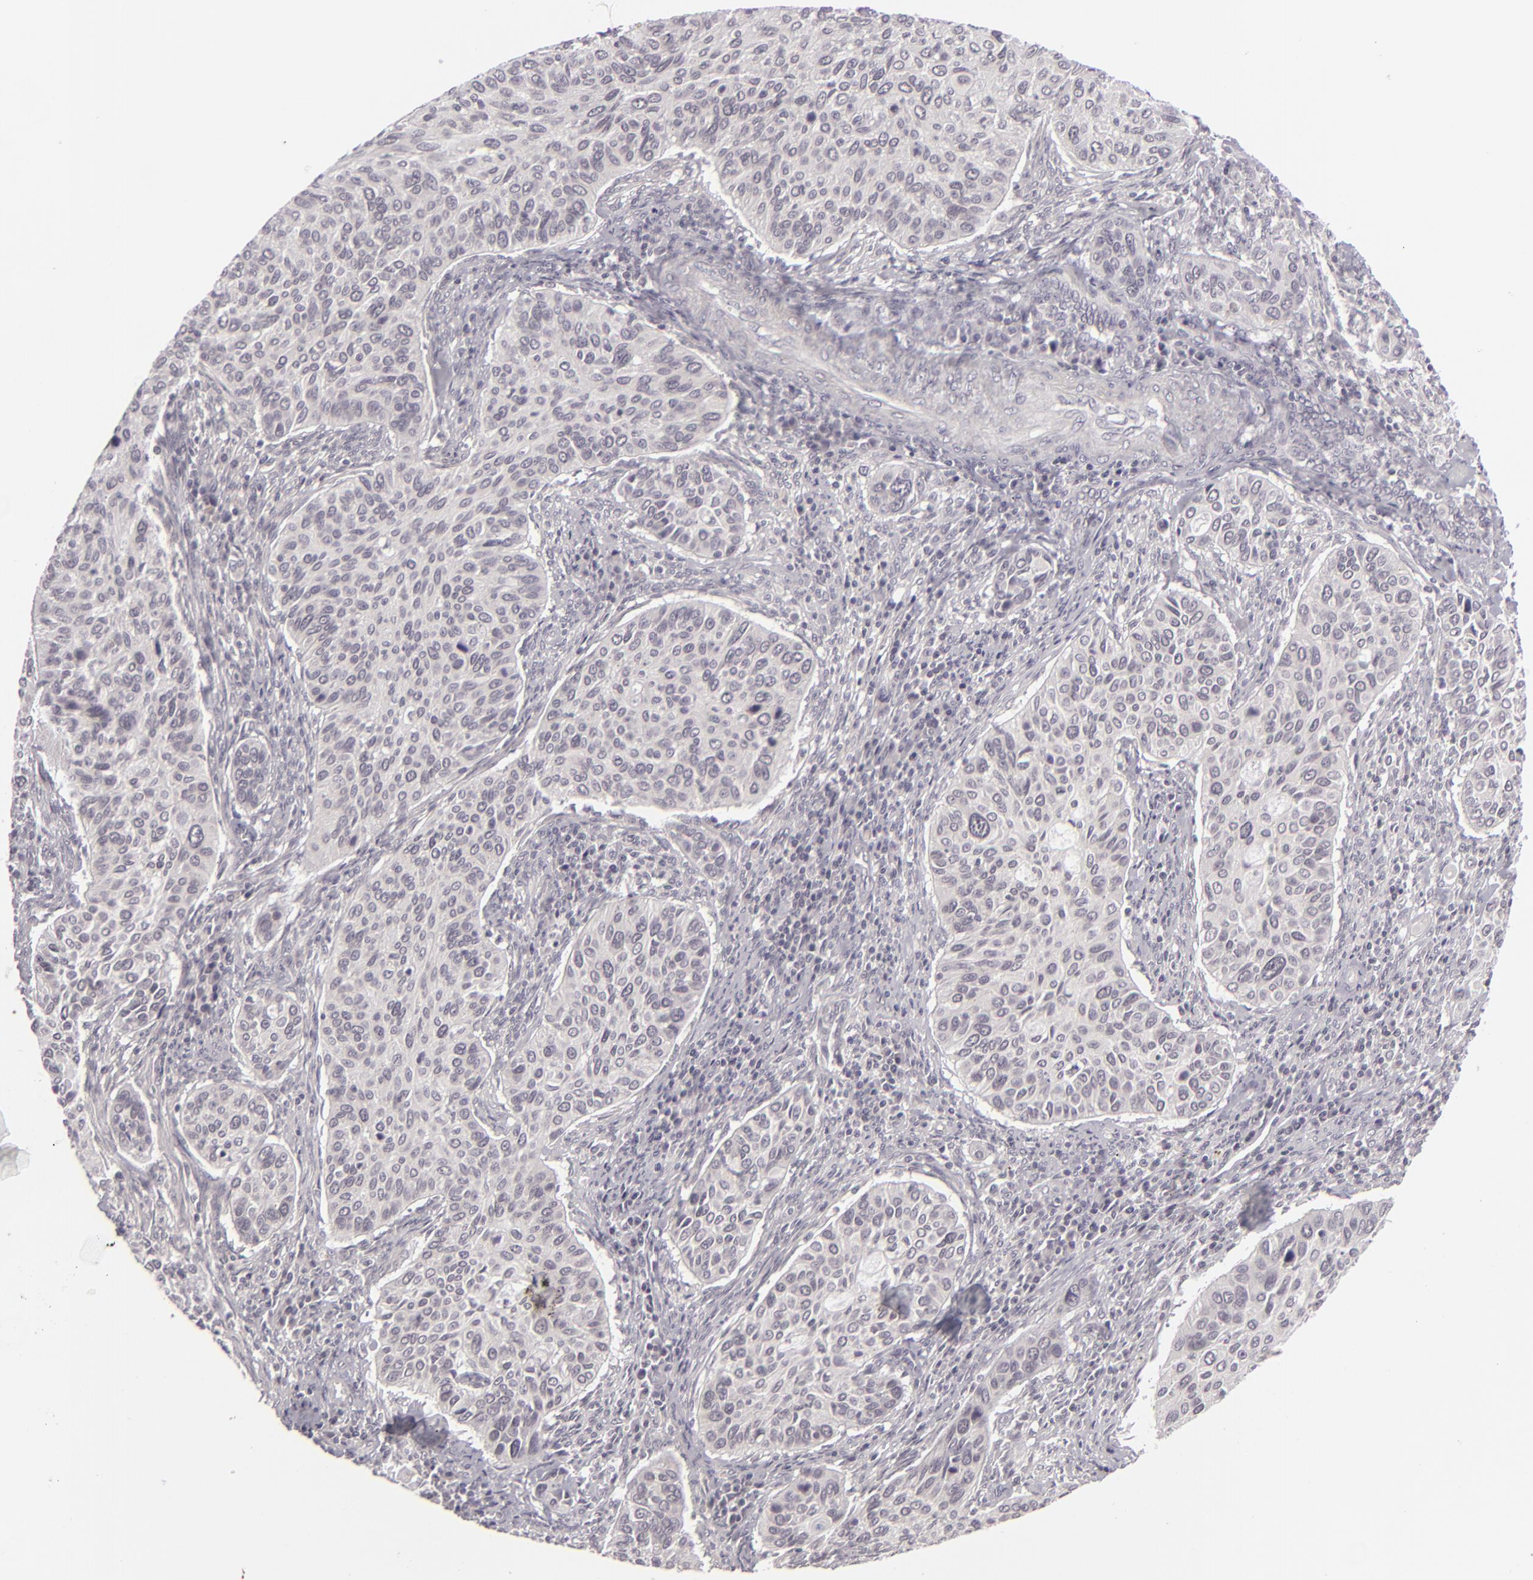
{"staining": {"intensity": "negative", "quantity": "none", "location": "none"}, "tissue": "cervical cancer", "cell_type": "Tumor cells", "image_type": "cancer", "snomed": [{"axis": "morphology", "description": "Adenocarcinoma, NOS"}, {"axis": "topography", "description": "Cervix"}], "caption": "A high-resolution micrograph shows immunohistochemistry staining of cervical adenocarcinoma, which demonstrates no significant expression in tumor cells. The staining was performed using DAB to visualize the protein expression in brown, while the nuclei were stained in blue with hematoxylin (Magnification: 20x).", "gene": "DLG3", "patient": {"sex": "female", "age": 29}}